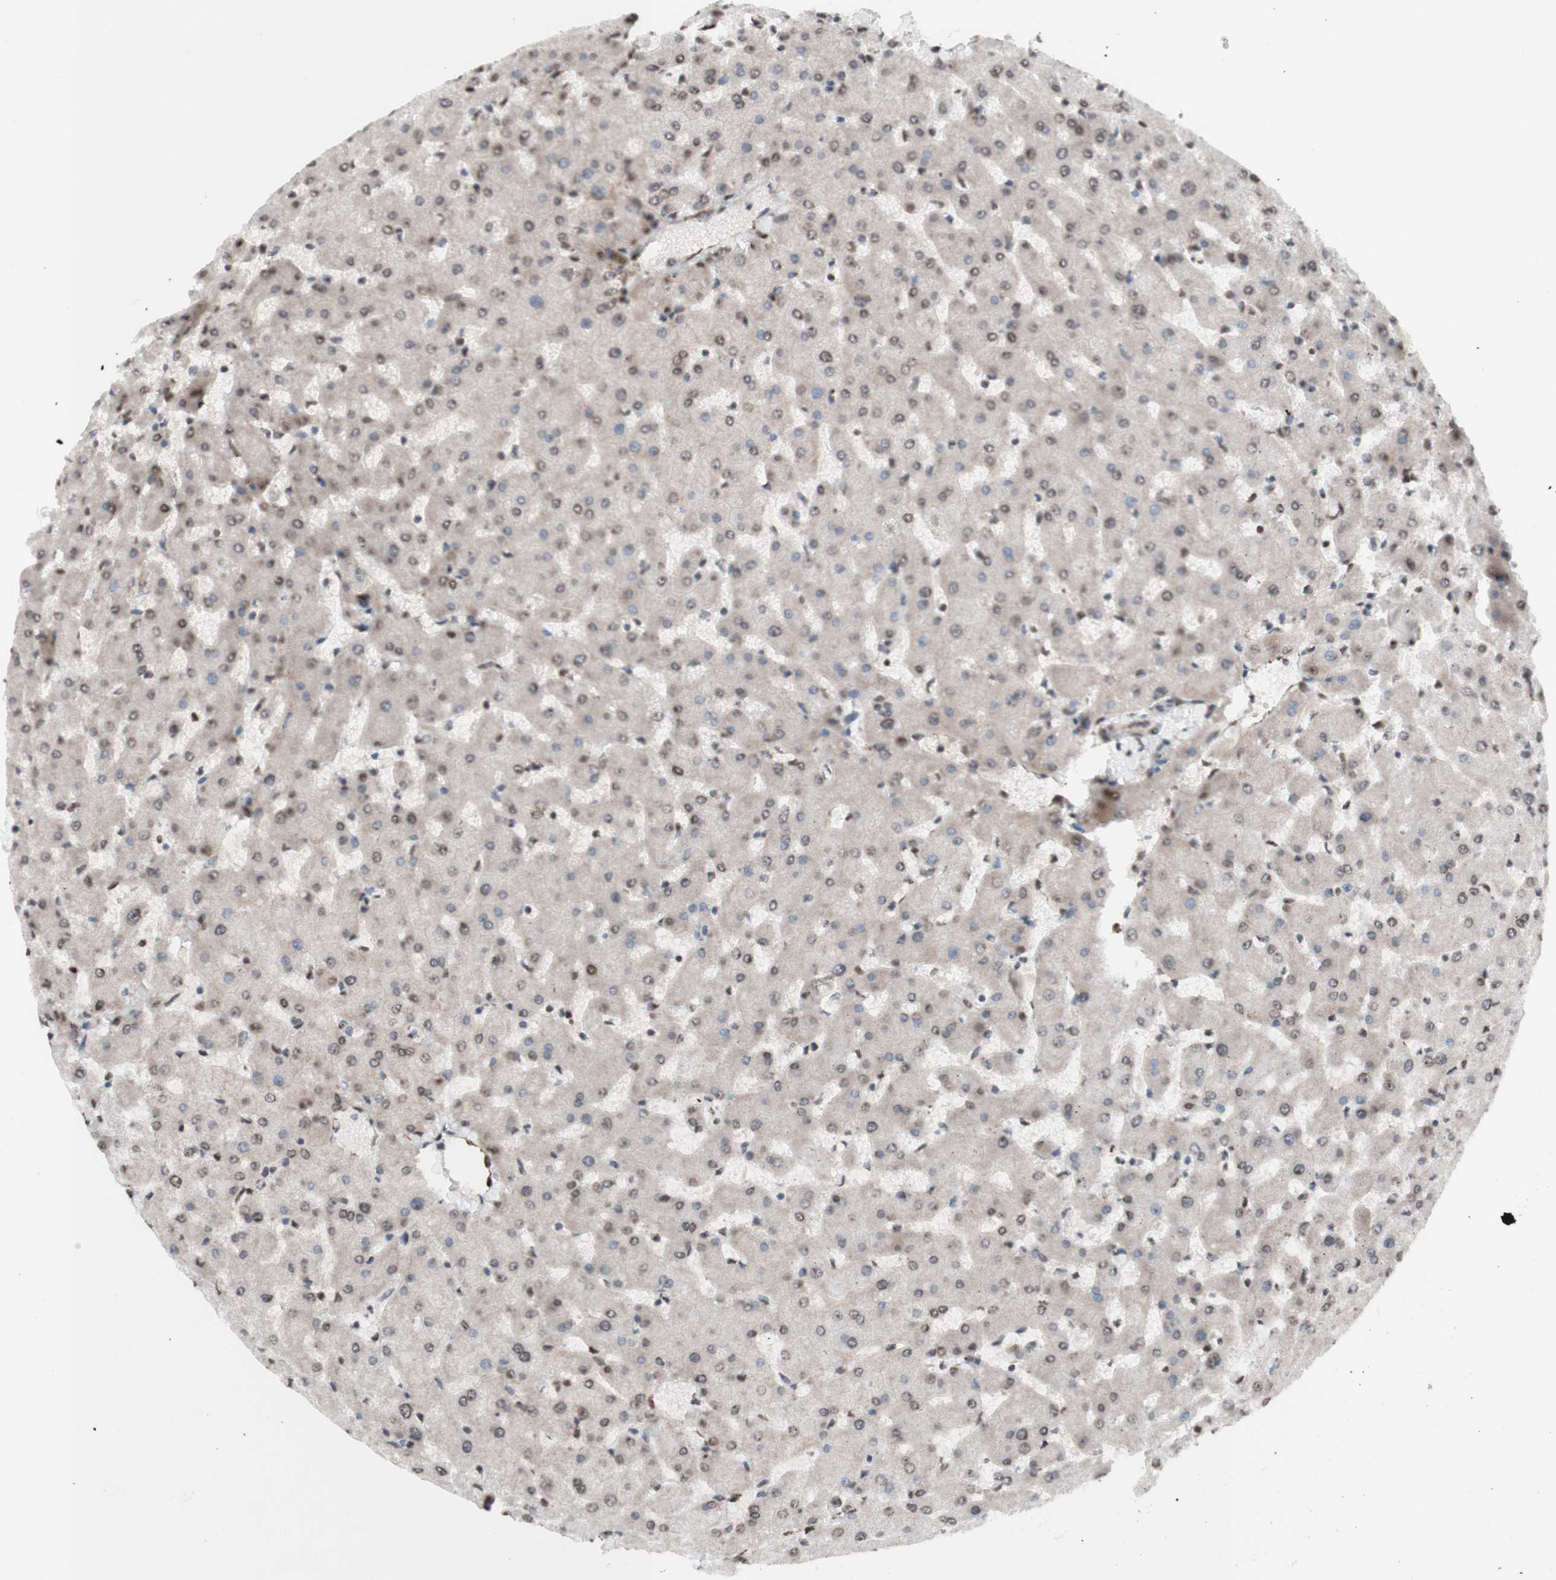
{"staining": {"intensity": "strong", "quantity": ">75%", "location": "nuclear"}, "tissue": "liver", "cell_type": "Cholangiocytes", "image_type": "normal", "snomed": [{"axis": "morphology", "description": "Normal tissue, NOS"}, {"axis": "topography", "description": "Liver"}], "caption": "This image reveals normal liver stained with immunohistochemistry to label a protein in brown. The nuclear of cholangiocytes show strong positivity for the protein. Nuclei are counter-stained blue.", "gene": "NCAPD2", "patient": {"sex": "female", "age": 63}}